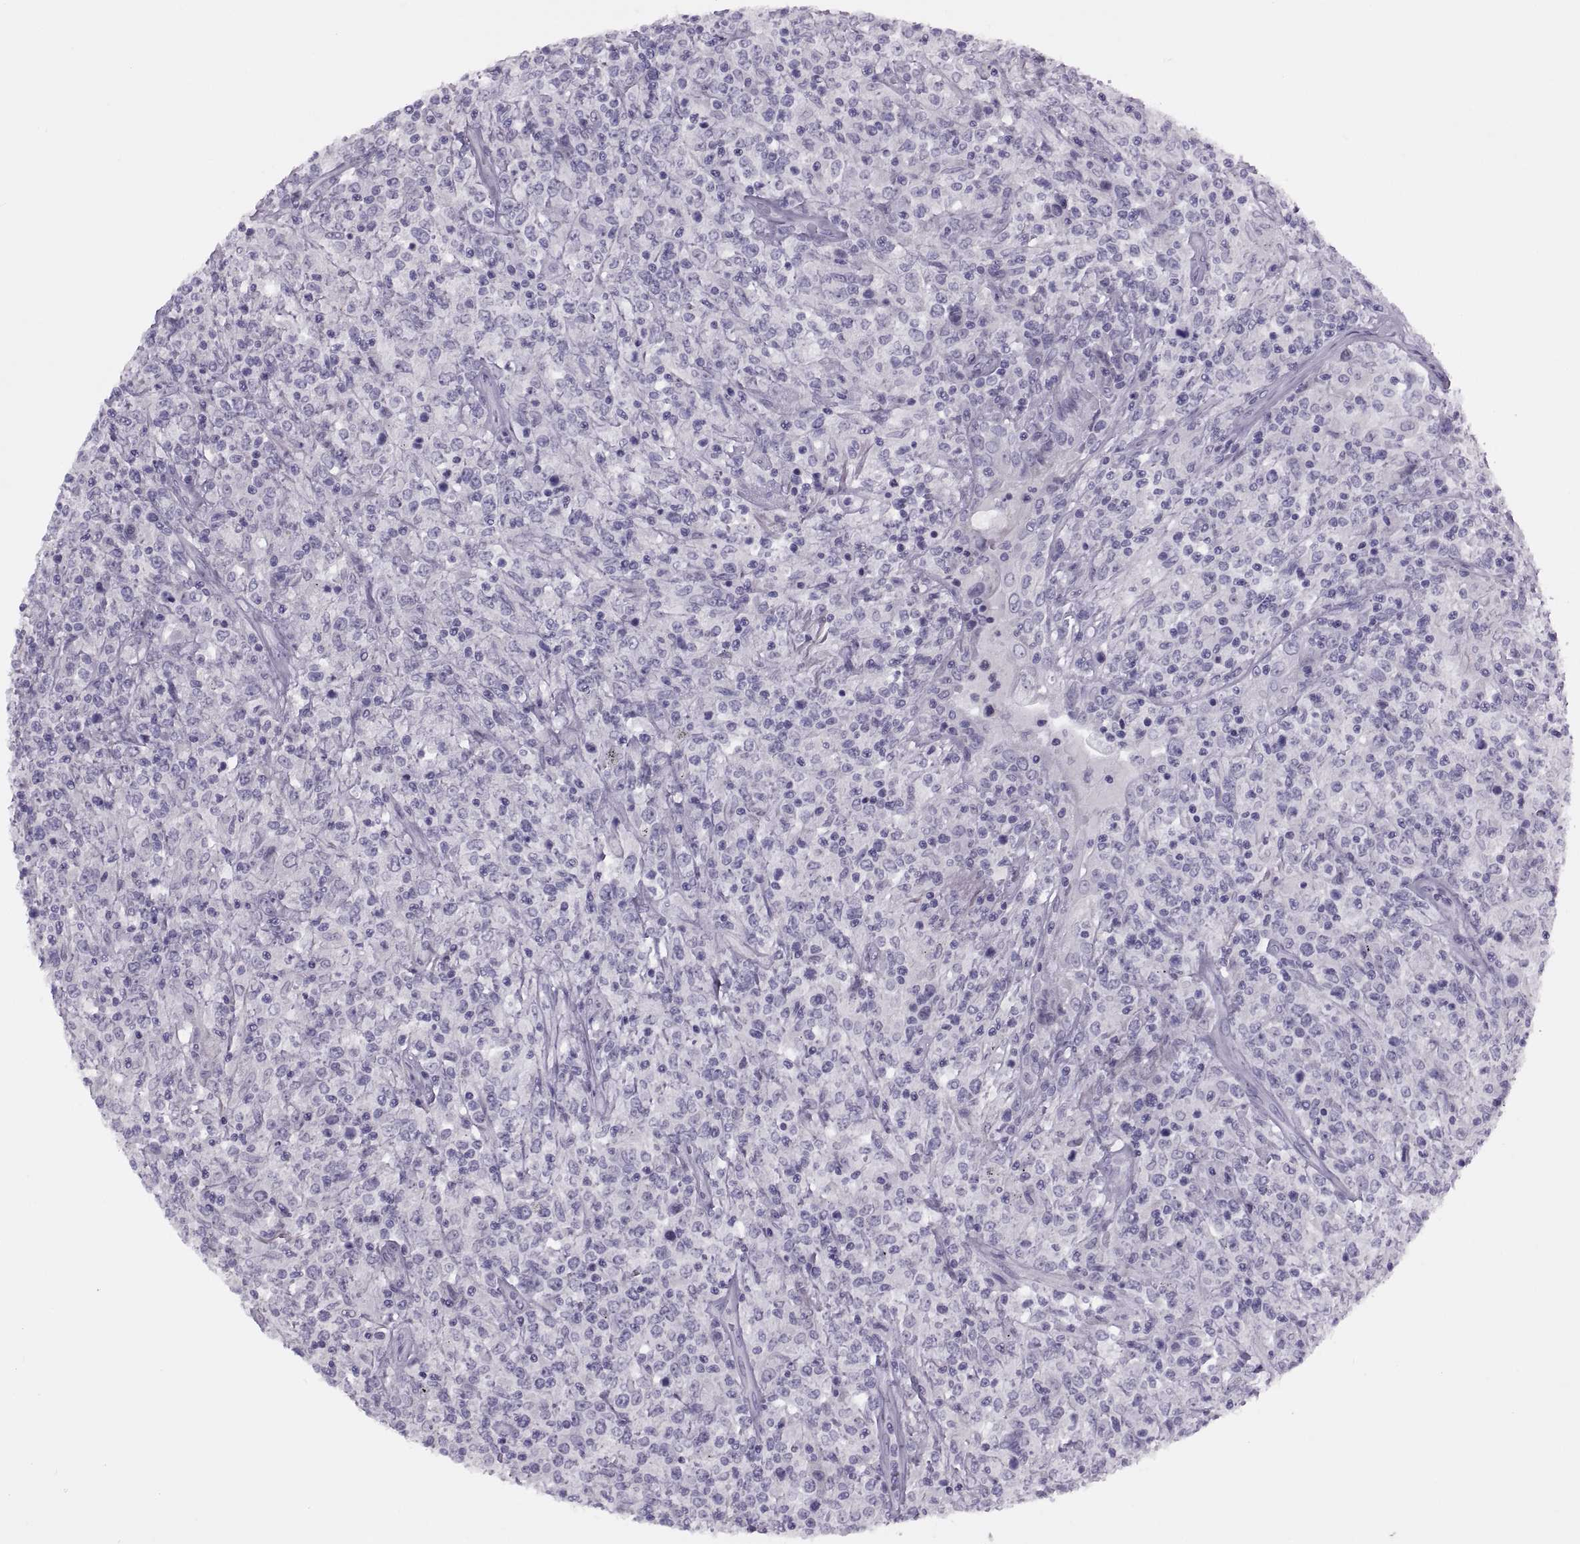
{"staining": {"intensity": "negative", "quantity": "none", "location": "none"}, "tissue": "lymphoma", "cell_type": "Tumor cells", "image_type": "cancer", "snomed": [{"axis": "morphology", "description": "Malignant lymphoma, non-Hodgkin's type, High grade"}, {"axis": "topography", "description": "Lung"}], "caption": "Lymphoma was stained to show a protein in brown. There is no significant positivity in tumor cells.", "gene": "FAM24A", "patient": {"sex": "male", "age": 79}}